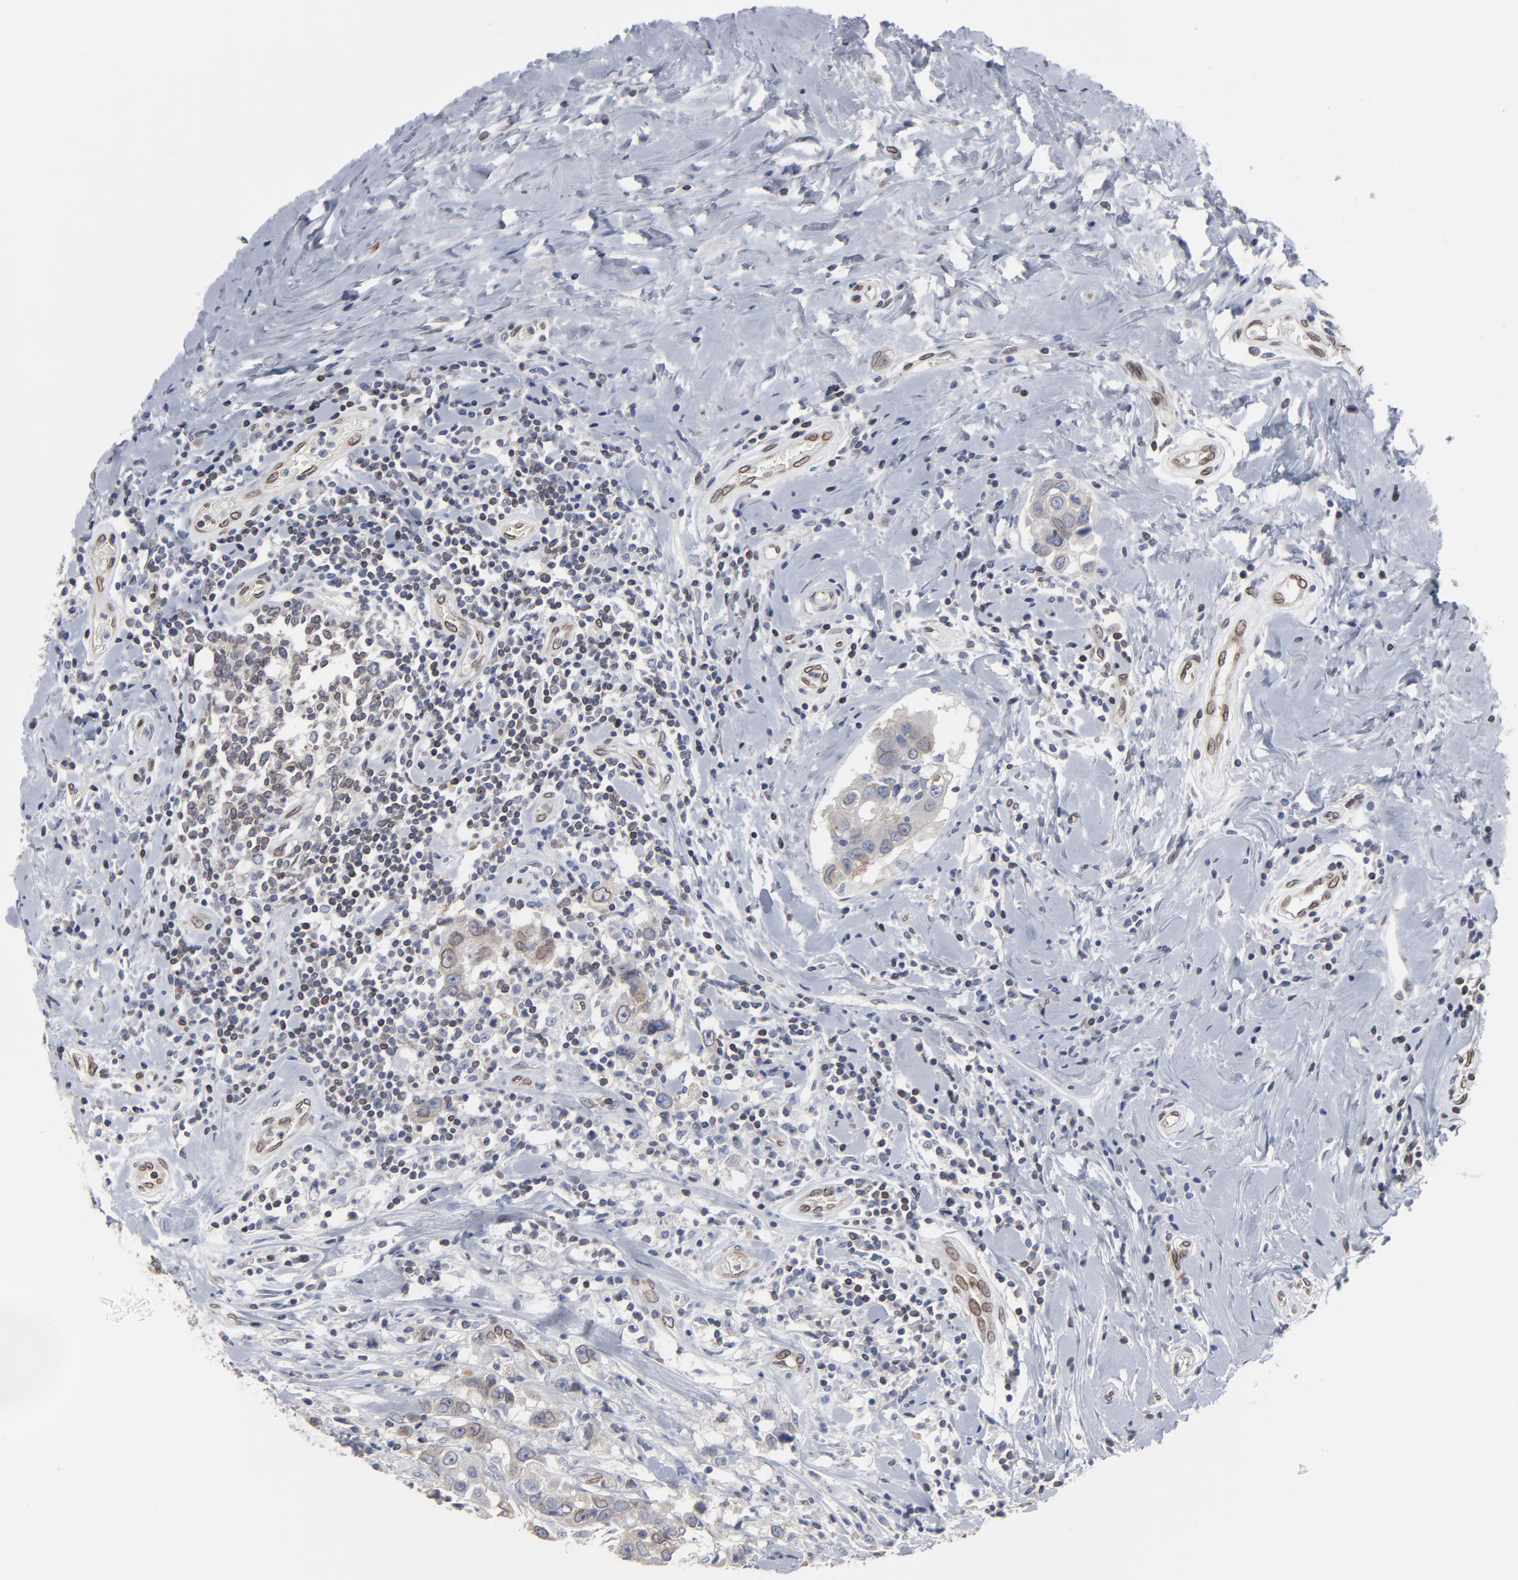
{"staining": {"intensity": "weak", "quantity": ">75%", "location": "cytoplasmic/membranous,nuclear"}, "tissue": "breast cancer", "cell_type": "Tumor cells", "image_type": "cancer", "snomed": [{"axis": "morphology", "description": "Duct carcinoma"}, {"axis": "topography", "description": "Breast"}], "caption": "Immunohistochemical staining of human breast cancer (infiltrating ductal carcinoma) reveals low levels of weak cytoplasmic/membranous and nuclear protein positivity in approximately >75% of tumor cells.", "gene": "SYNE2", "patient": {"sex": "female", "age": 27}}